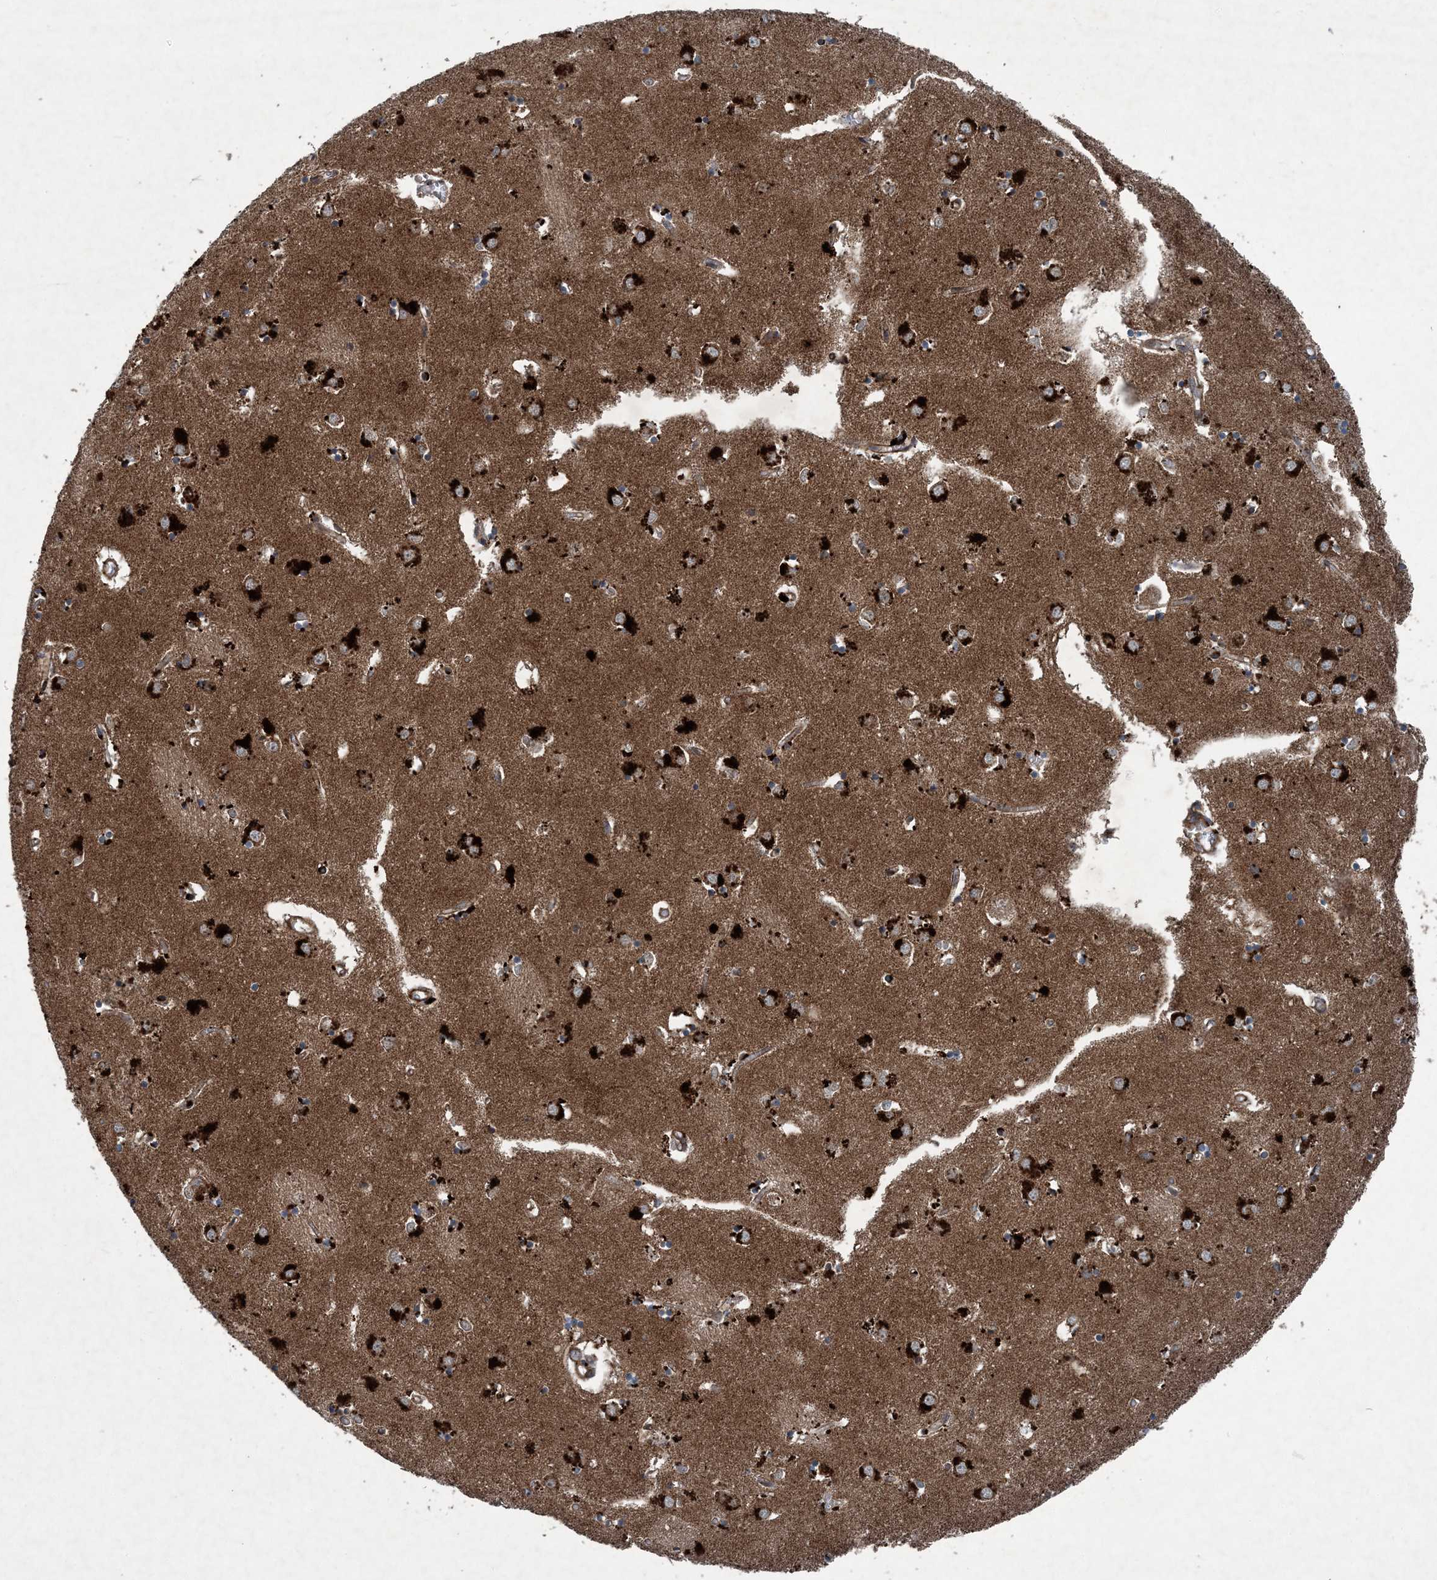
{"staining": {"intensity": "strong", "quantity": "<25%", "location": "cytoplasmic/membranous"}, "tissue": "caudate", "cell_type": "Glial cells", "image_type": "normal", "snomed": [{"axis": "morphology", "description": "Normal tissue, NOS"}, {"axis": "topography", "description": "Lateral ventricle wall"}], "caption": "Glial cells exhibit medium levels of strong cytoplasmic/membranous positivity in approximately <25% of cells in benign caudate.", "gene": "NDUFA2", "patient": {"sex": "male", "age": 70}}